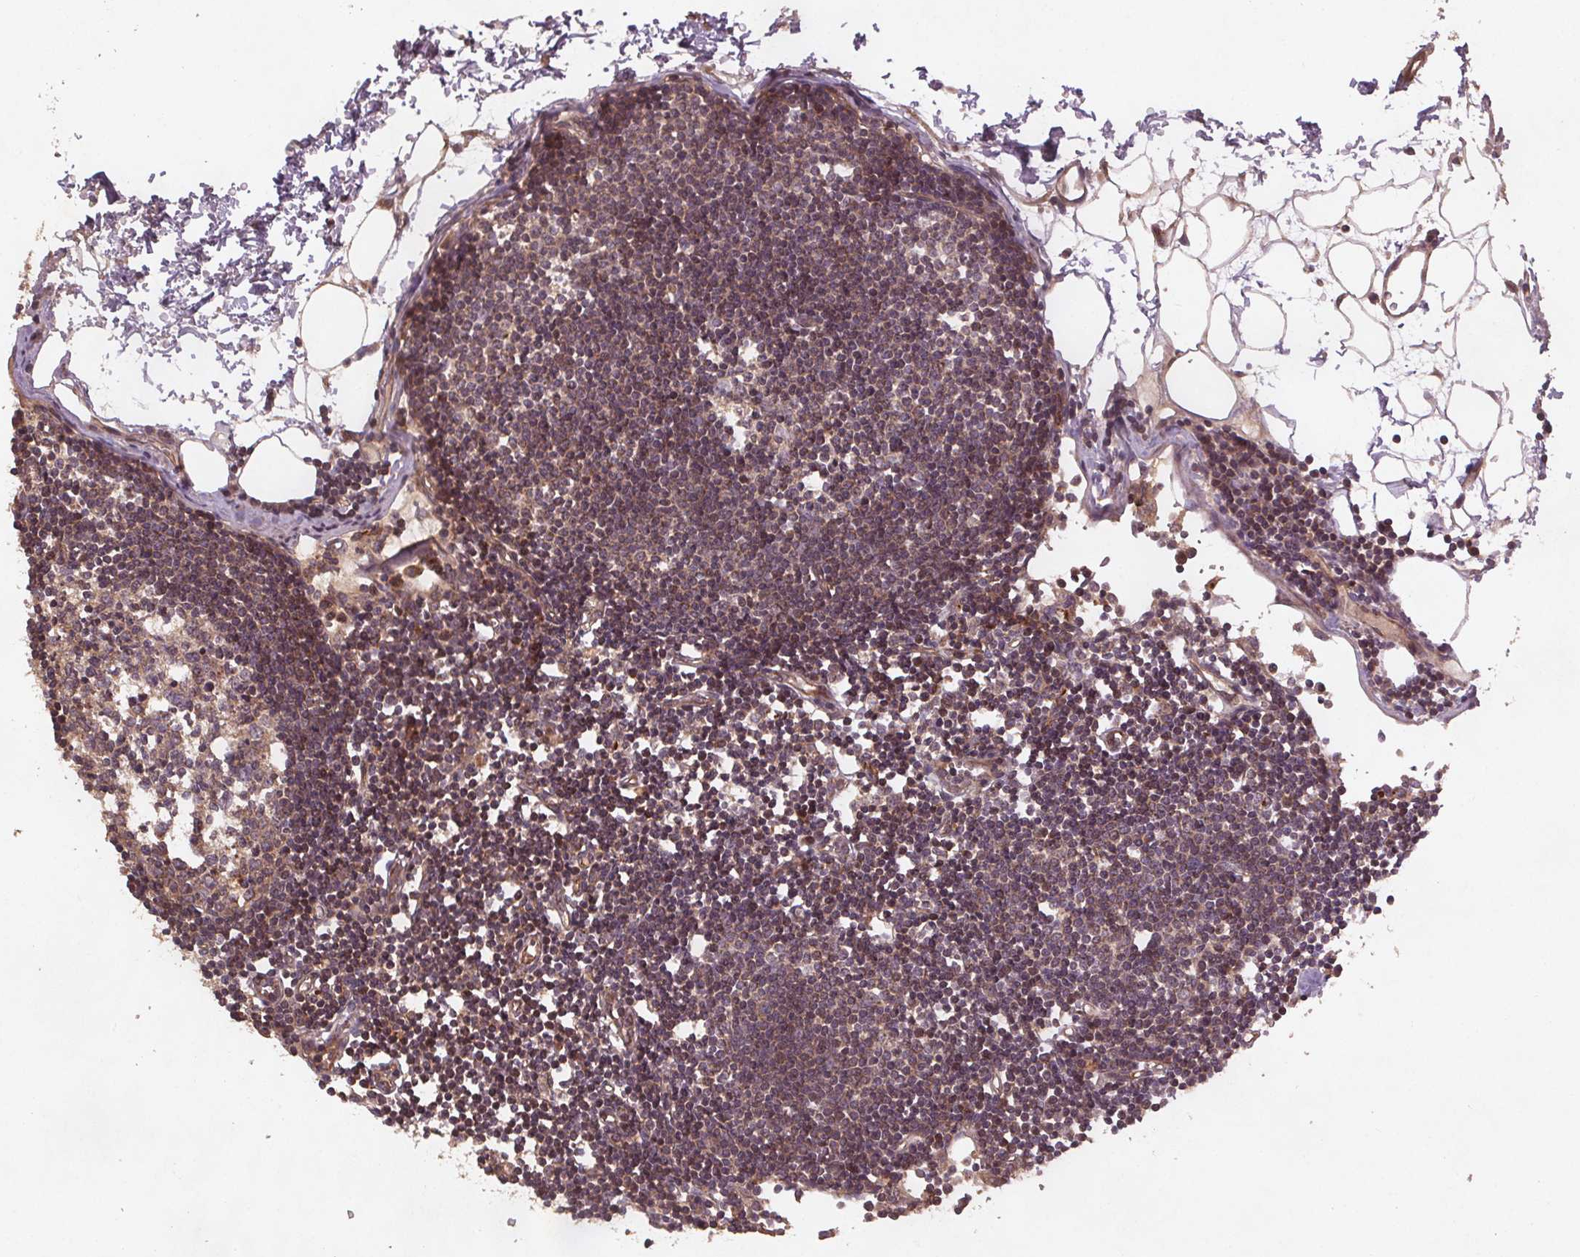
{"staining": {"intensity": "weak", "quantity": ">75%", "location": "cytoplasmic/membranous"}, "tissue": "lymph node", "cell_type": "Germinal center cells", "image_type": "normal", "snomed": [{"axis": "morphology", "description": "Normal tissue, NOS"}, {"axis": "topography", "description": "Lymph node"}], "caption": "Weak cytoplasmic/membranous expression for a protein is seen in approximately >75% of germinal center cells of benign lymph node using immunohistochemistry (IHC).", "gene": "SEC14L2", "patient": {"sex": "female", "age": 65}}